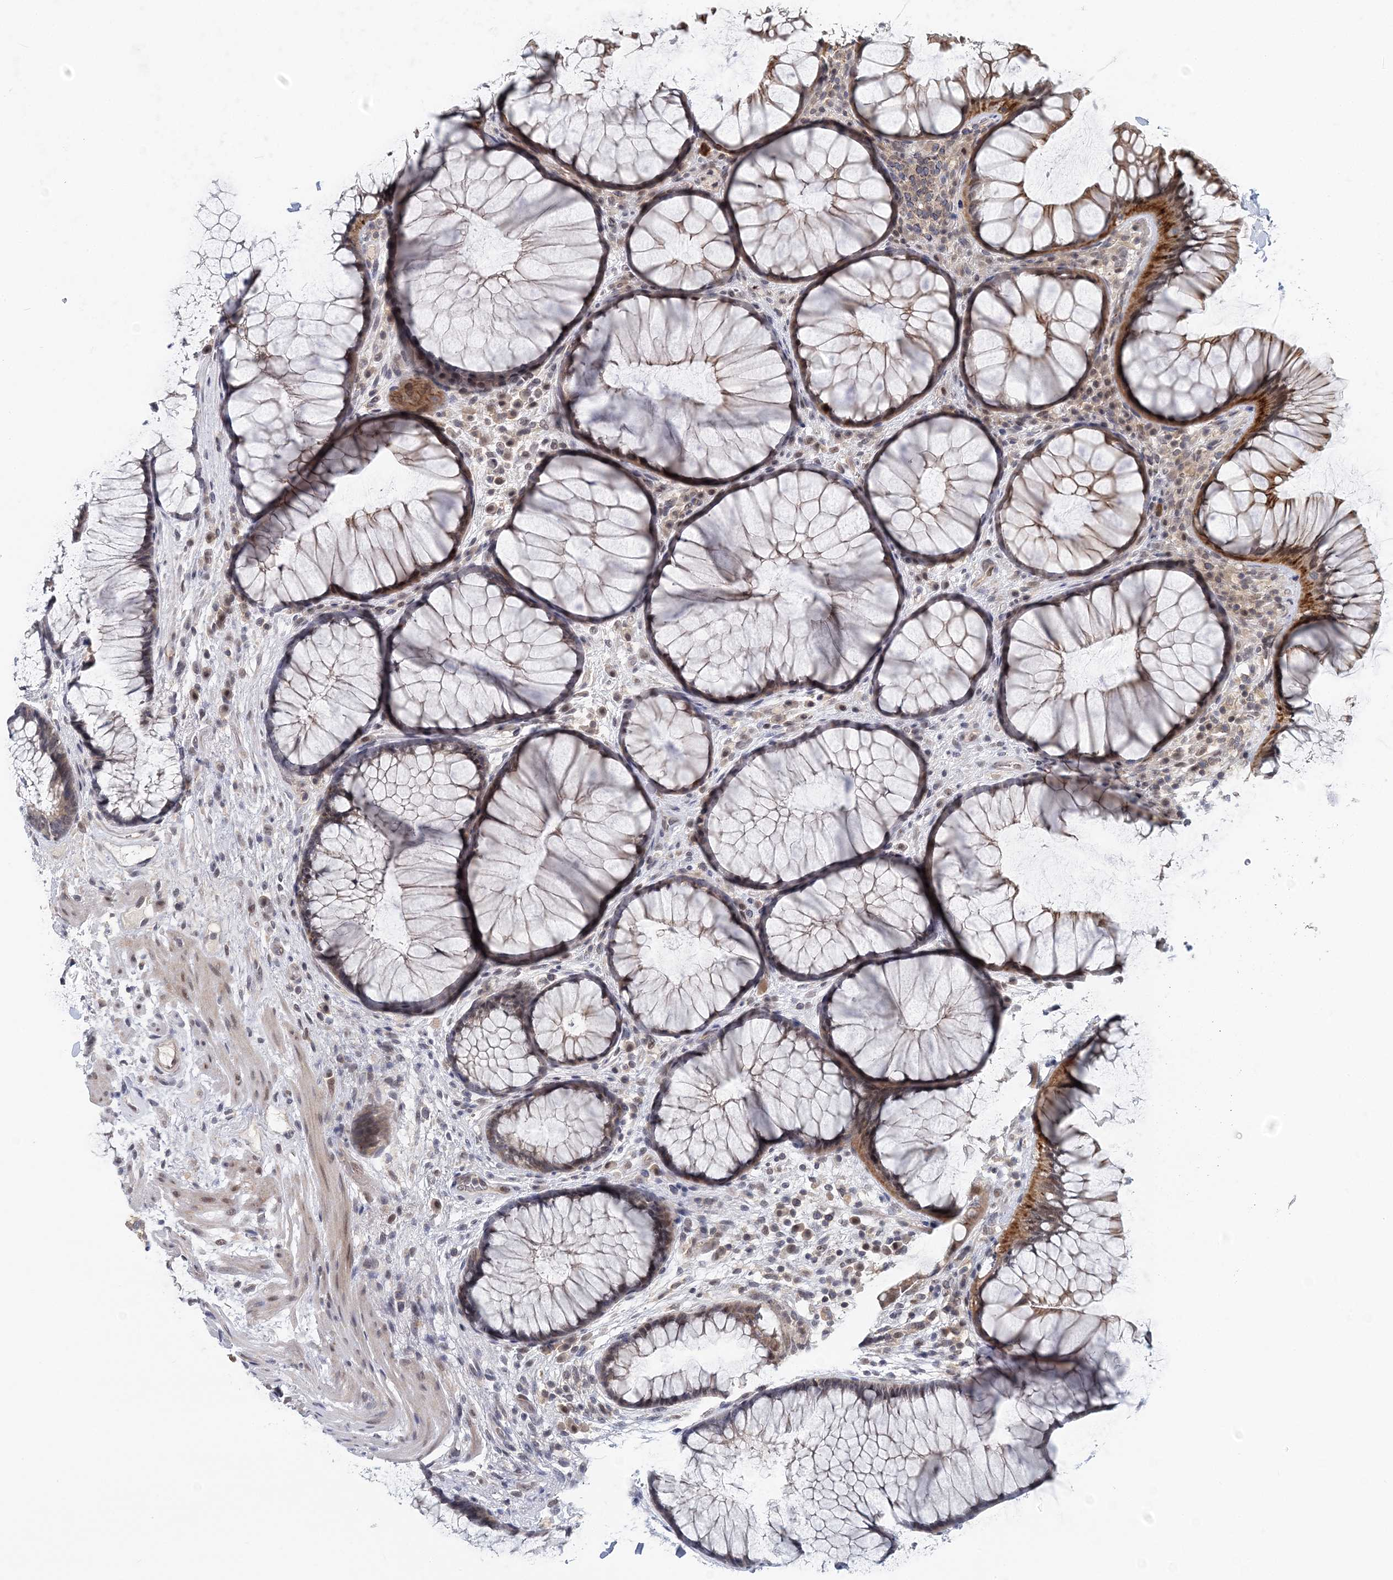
{"staining": {"intensity": "moderate", "quantity": ">75%", "location": "cytoplasmic/membranous,nuclear"}, "tissue": "rectum", "cell_type": "Glandular cells", "image_type": "normal", "snomed": [{"axis": "morphology", "description": "Normal tissue, NOS"}, {"axis": "topography", "description": "Rectum"}], "caption": "IHC image of normal rectum: rectum stained using immunohistochemistry displays medium levels of moderate protein expression localized specifically in the cytoplasmic/membranous,nuclear of glandular cells, appearing as a cytoplasmic/membranous,nuclear brown color.", "gene": "HYCC2", "patient": {"sex": "male", "age": 51}}